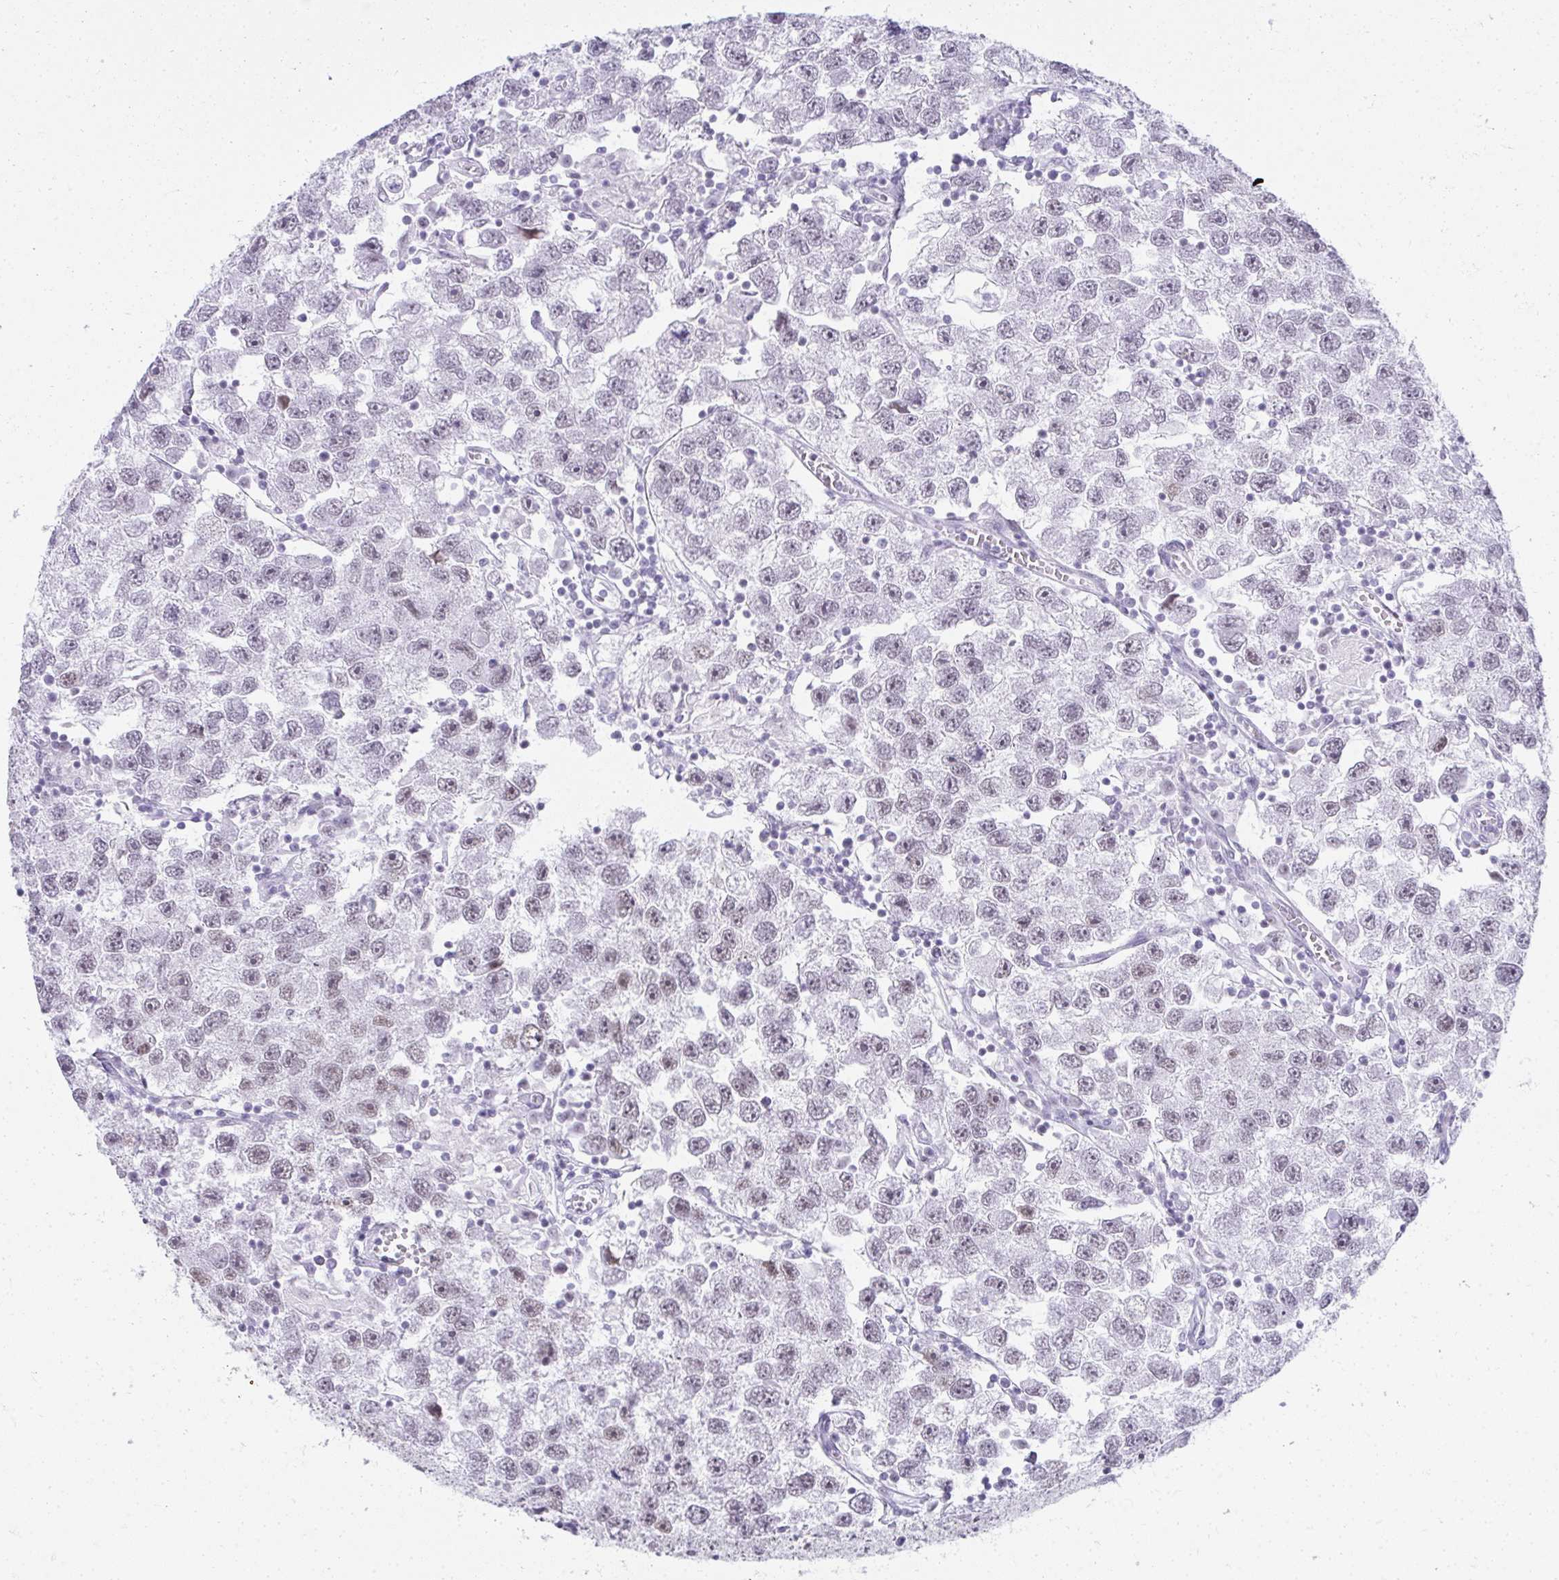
{"staining": {"intensity": "weak", "quantity": "<25%", "location": "nuclear"}, "tissue": "testis cancer", "cell_type": "Tumor cells", "image_type": "cancer", "snomed": [{"axis": "morphology", "description": "Seminoma, NOS"}, {"axis": "topography", "description": "Testis"}], "caption": "This is an immunohistochemistry (IHC) micrograph of human testis cancer. There is no positivity in tumor cells.", "gene": "PLA2G1B", "patient": {"sex": "male", "age": 26}}